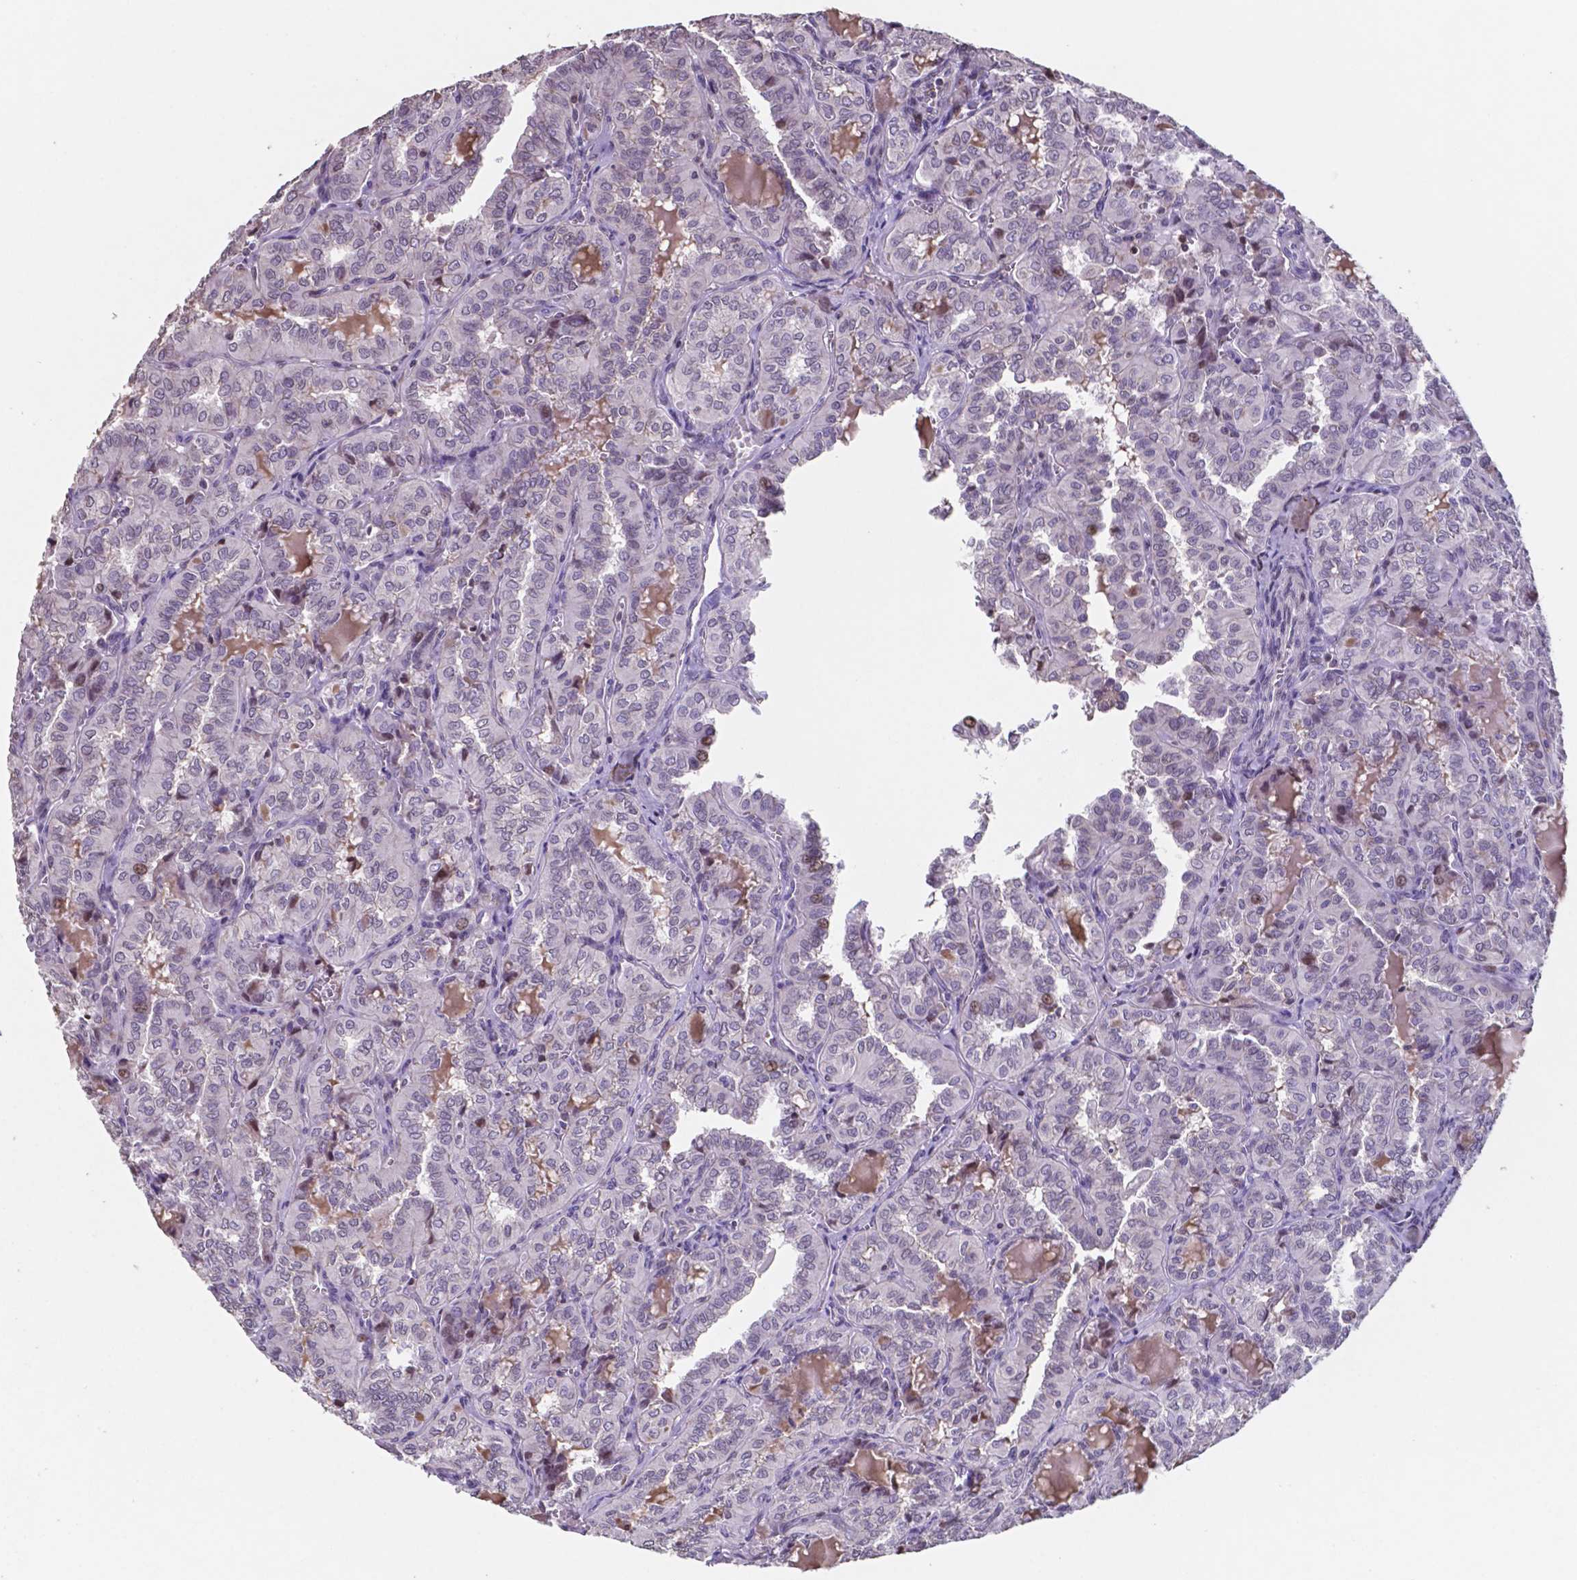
{"staining": {"intensity": "negative", "quantity": "none", "location": "none"}, "tissue": "thyroid cancer", "cell_type": "Tumor cells", "image_type": "cancer", "snomed": [{"axis": "morphology", "description": "Papillary adenocarcinoma, NOS"}, {"axis": "topography", "description": "Thyroid gland"}], "caption": "This histopathology image is of thyroid cancer (papillary adenocarcinoma) stained with IHC to label a protein in brown with the nuclei are counter-stained blue. There is no positivity in tumor cells.", "gene": "MLC1", "patient": {"sex": "female", "age": 41}}